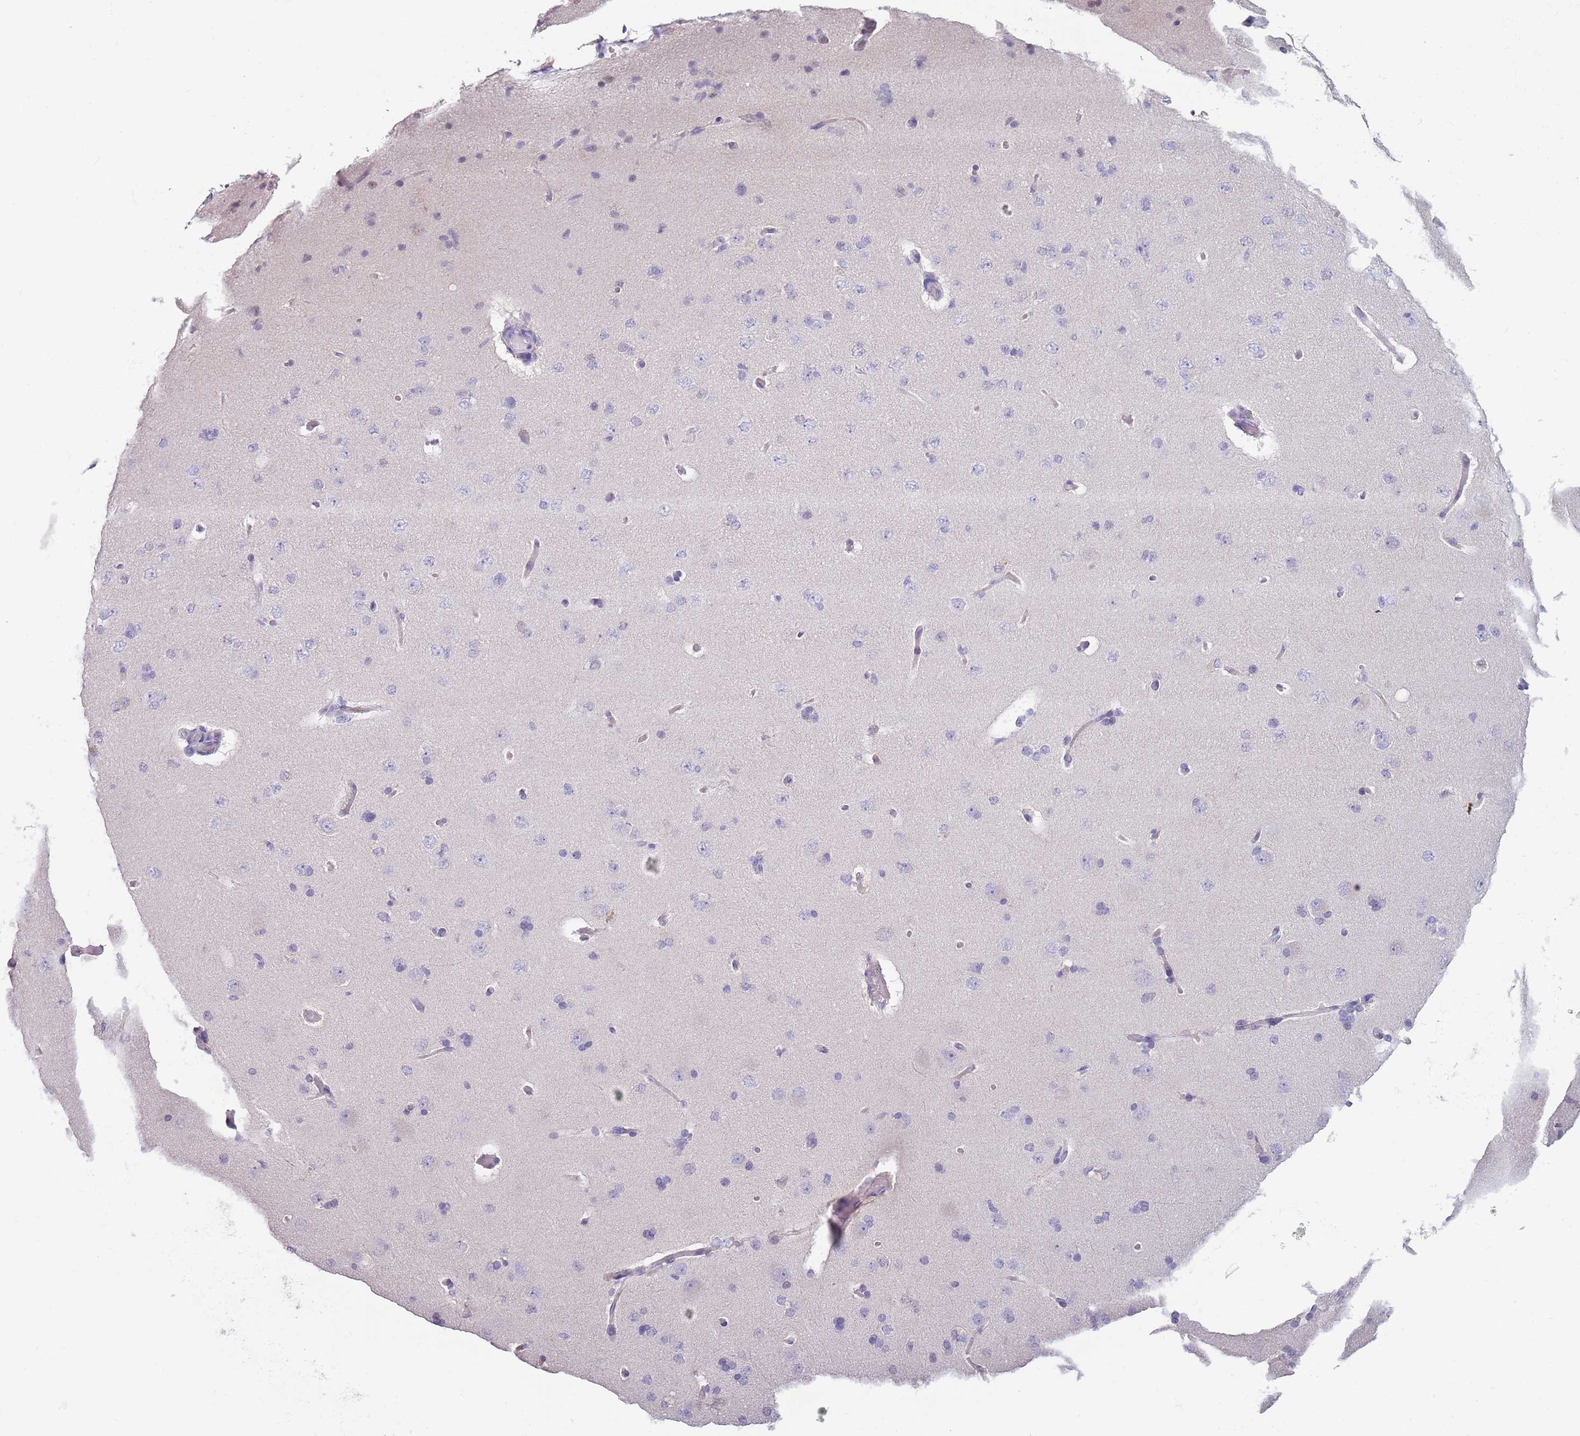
{"staining": {"intensity": "negative", "quantity": "none", "location": "none"}, "tissue": "cerebral cortex", "cell_type": "Endothelial cells", "image_type": "normal", "snomed": [{"axis": "morphology", "description": "Normal tissue, NOS"}, {"axis": "topography", "description": "Cerebral cortex"}], "caption": "Immunohistochemistry (IHC) of normal cerebral cortex displays no expression in endothelial cells. Brightfield microscopy of immunohistochemistry stained with DAB (brown) and hematoxylin (blue), captured at high magnification.", "gene": "SPESP1", "patient": {"sex": "male", "age": 62}}